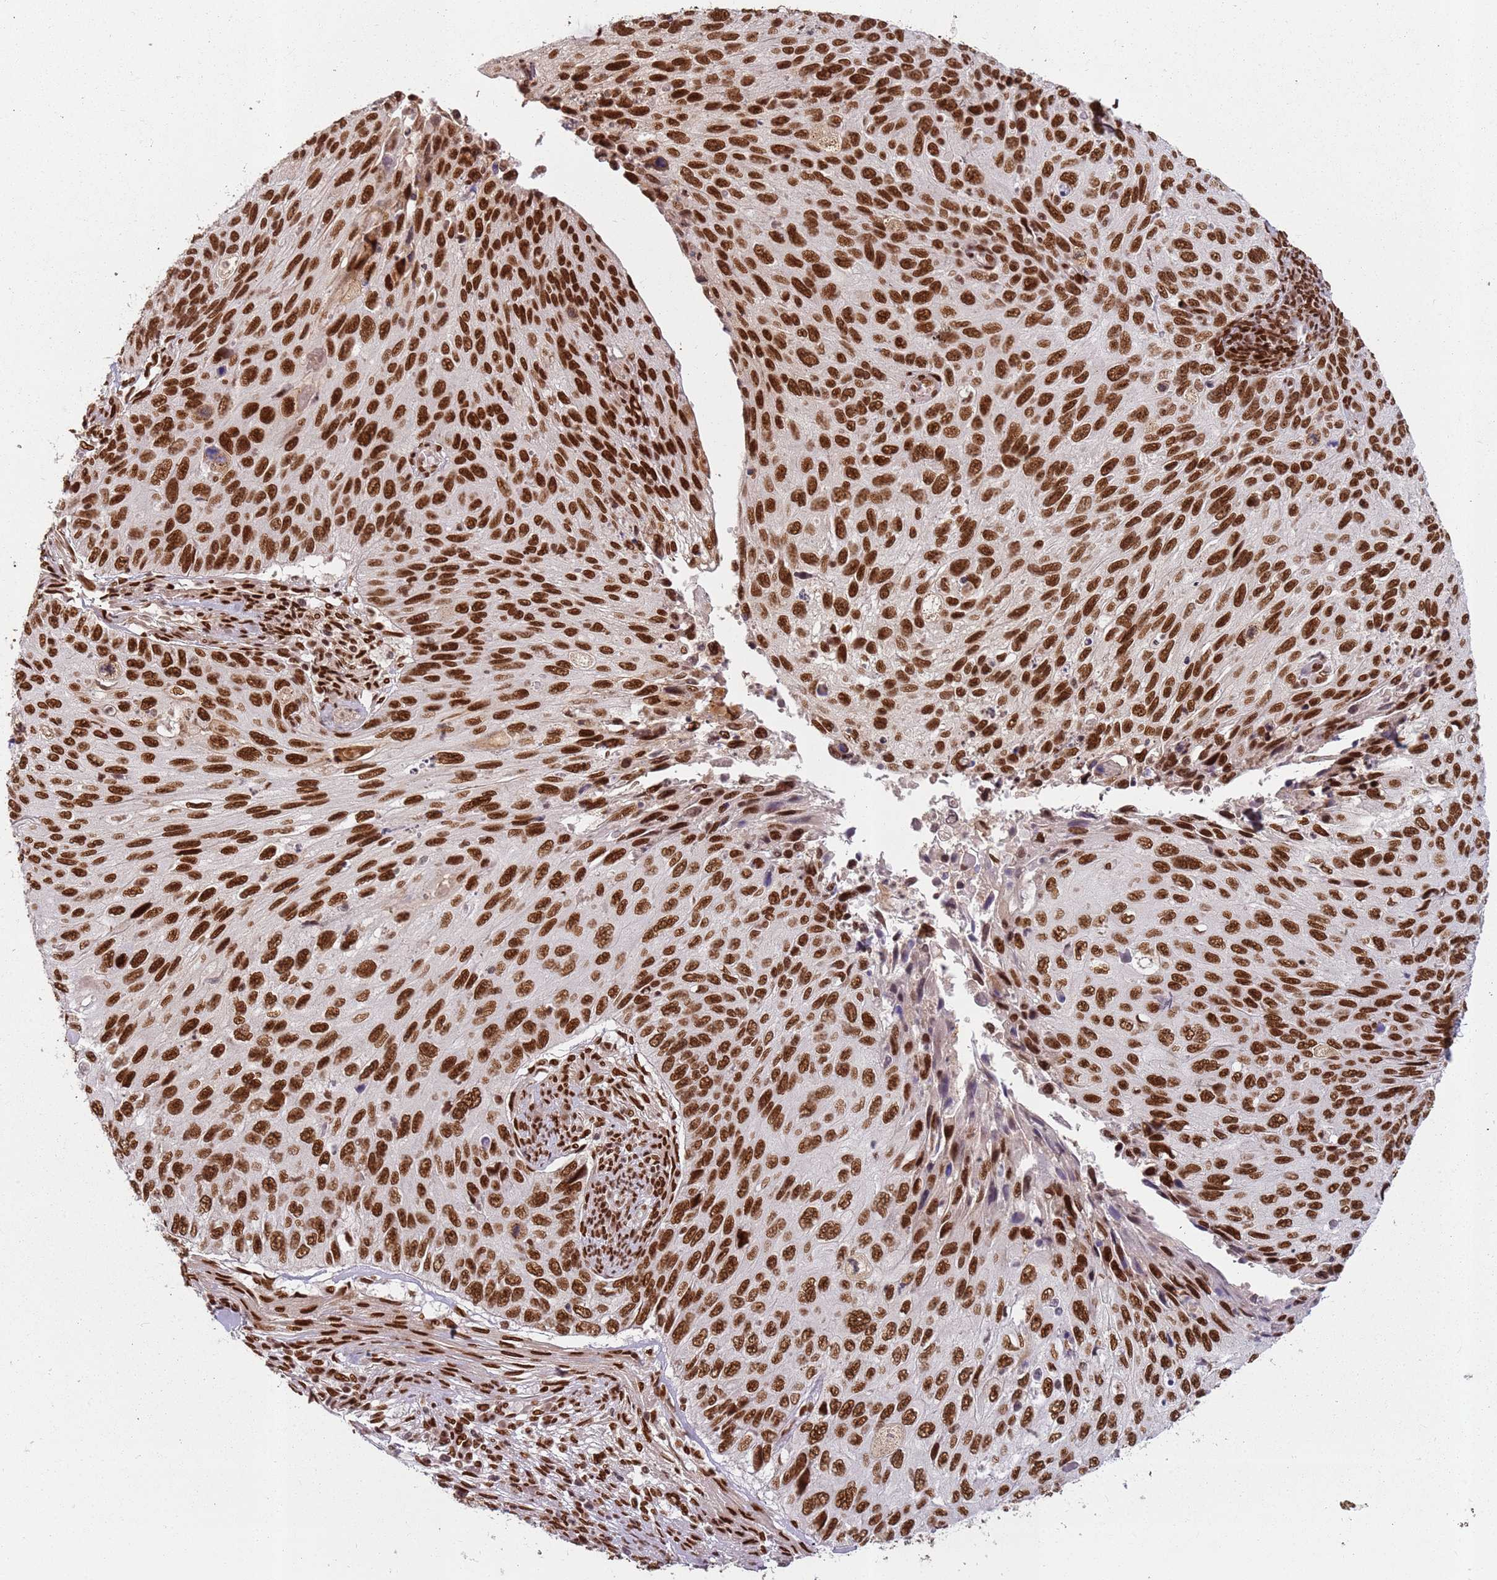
{"staining": {"intensity": "strong", "quantity": ">75%", "location": "nuclear"}, "tissue": "cervical cancer", "cell_type": "Tumor cells", "image_type": "cancer", "snomed": [{"axis": "morphology", "description": "Squamous cell carcinoma, NOS"}, {"axis": "topography", "description": "Cervix"}], "caption": "This is a micrograph of immunohistochemistry staining of cervical squamous cell carcinoma, which shows strong expression in the nuclear of tumor cells.", "gene": "TENT4A", "patient": {"sex": "female", "age": 70}}